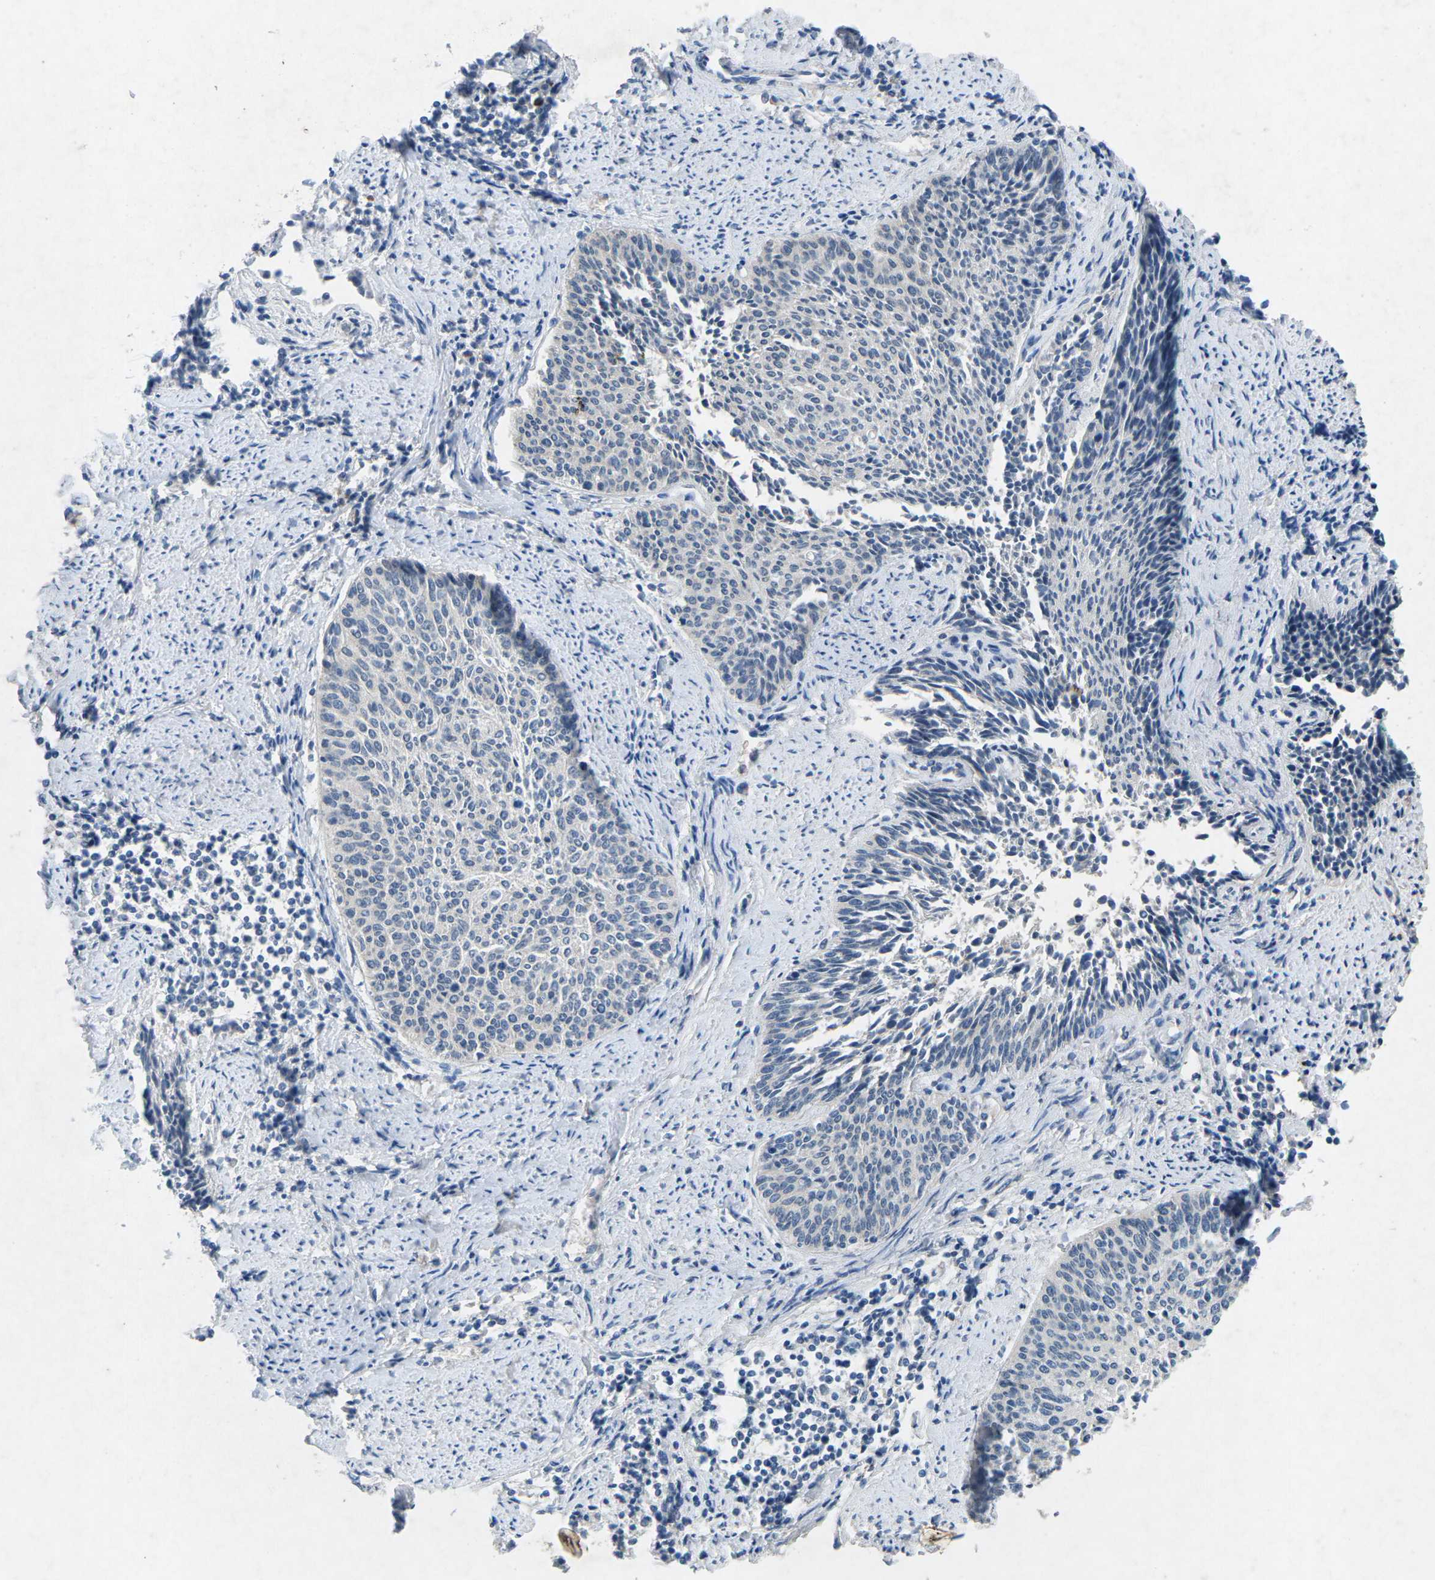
{"staining": {"intensity": "negative", "quantity": "none", "location": "none"}, "tissue": "cervical cancer", "cell_type": "Tumor cells", "image_type": "cancer", "snomed": [{"axis": "morphology", "description": "Squamous cell carcinoma, NOS"}, {"axis": "topography", "description": "Cervix"}], "caption": "Tumor cells show no significant protein expression in cervical squamous cell carcinoma.", "gene": "PLG", "patient": {"sex": "female", "age": 55}}